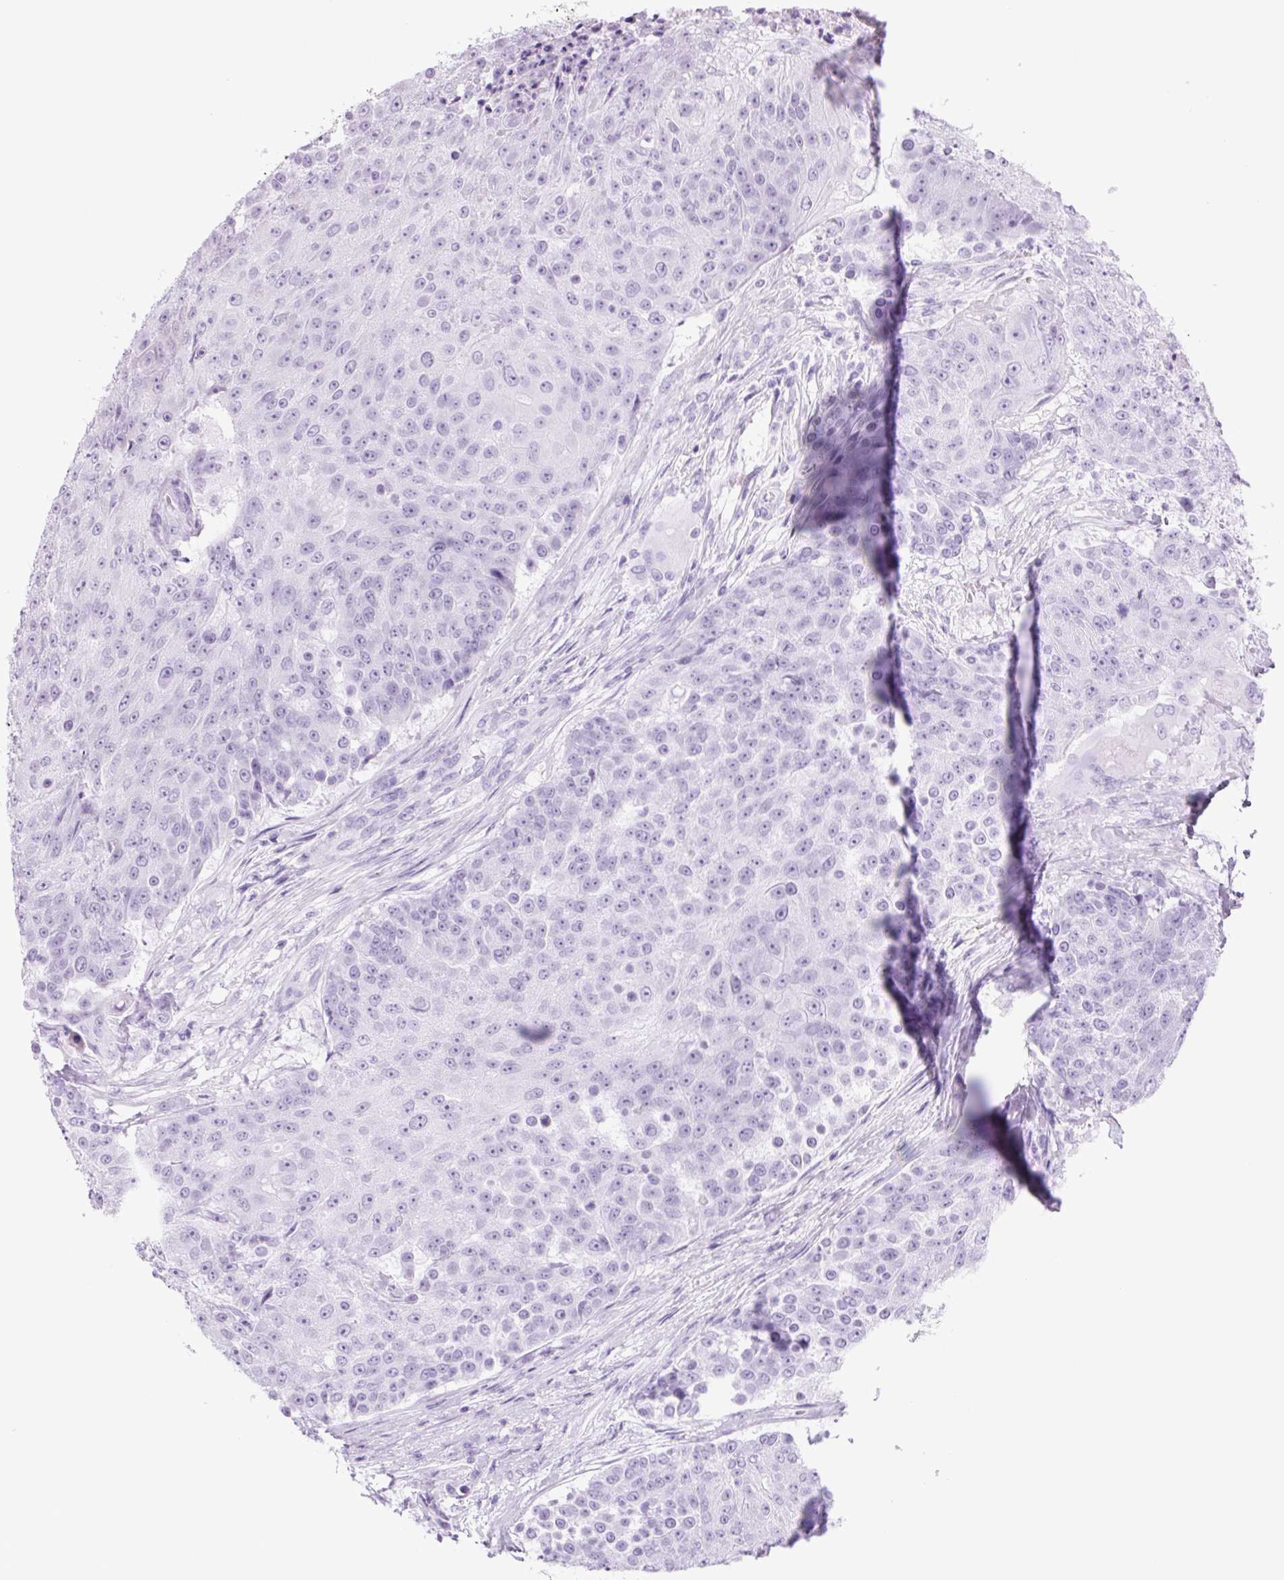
{"staining": {"intensity": "negative", "quantity": "none", "location": "none"}, "tissue": "urothelial cancer", "cell_type": "Tumor cells", "image_type": "cancer", "snomed": [{"axis": "morphology", "description": "Urothelial carcinoma, High grade"}, {"axis": "topography", "description": "Urinary bladder"}], "caption": "An IHC micrograph of urothelial cancer is shown. There is no staining in tumor cells of urothelial cancer.", "gene": "PLA2G4A", "patient": {"sex": "female", "age": 63}}